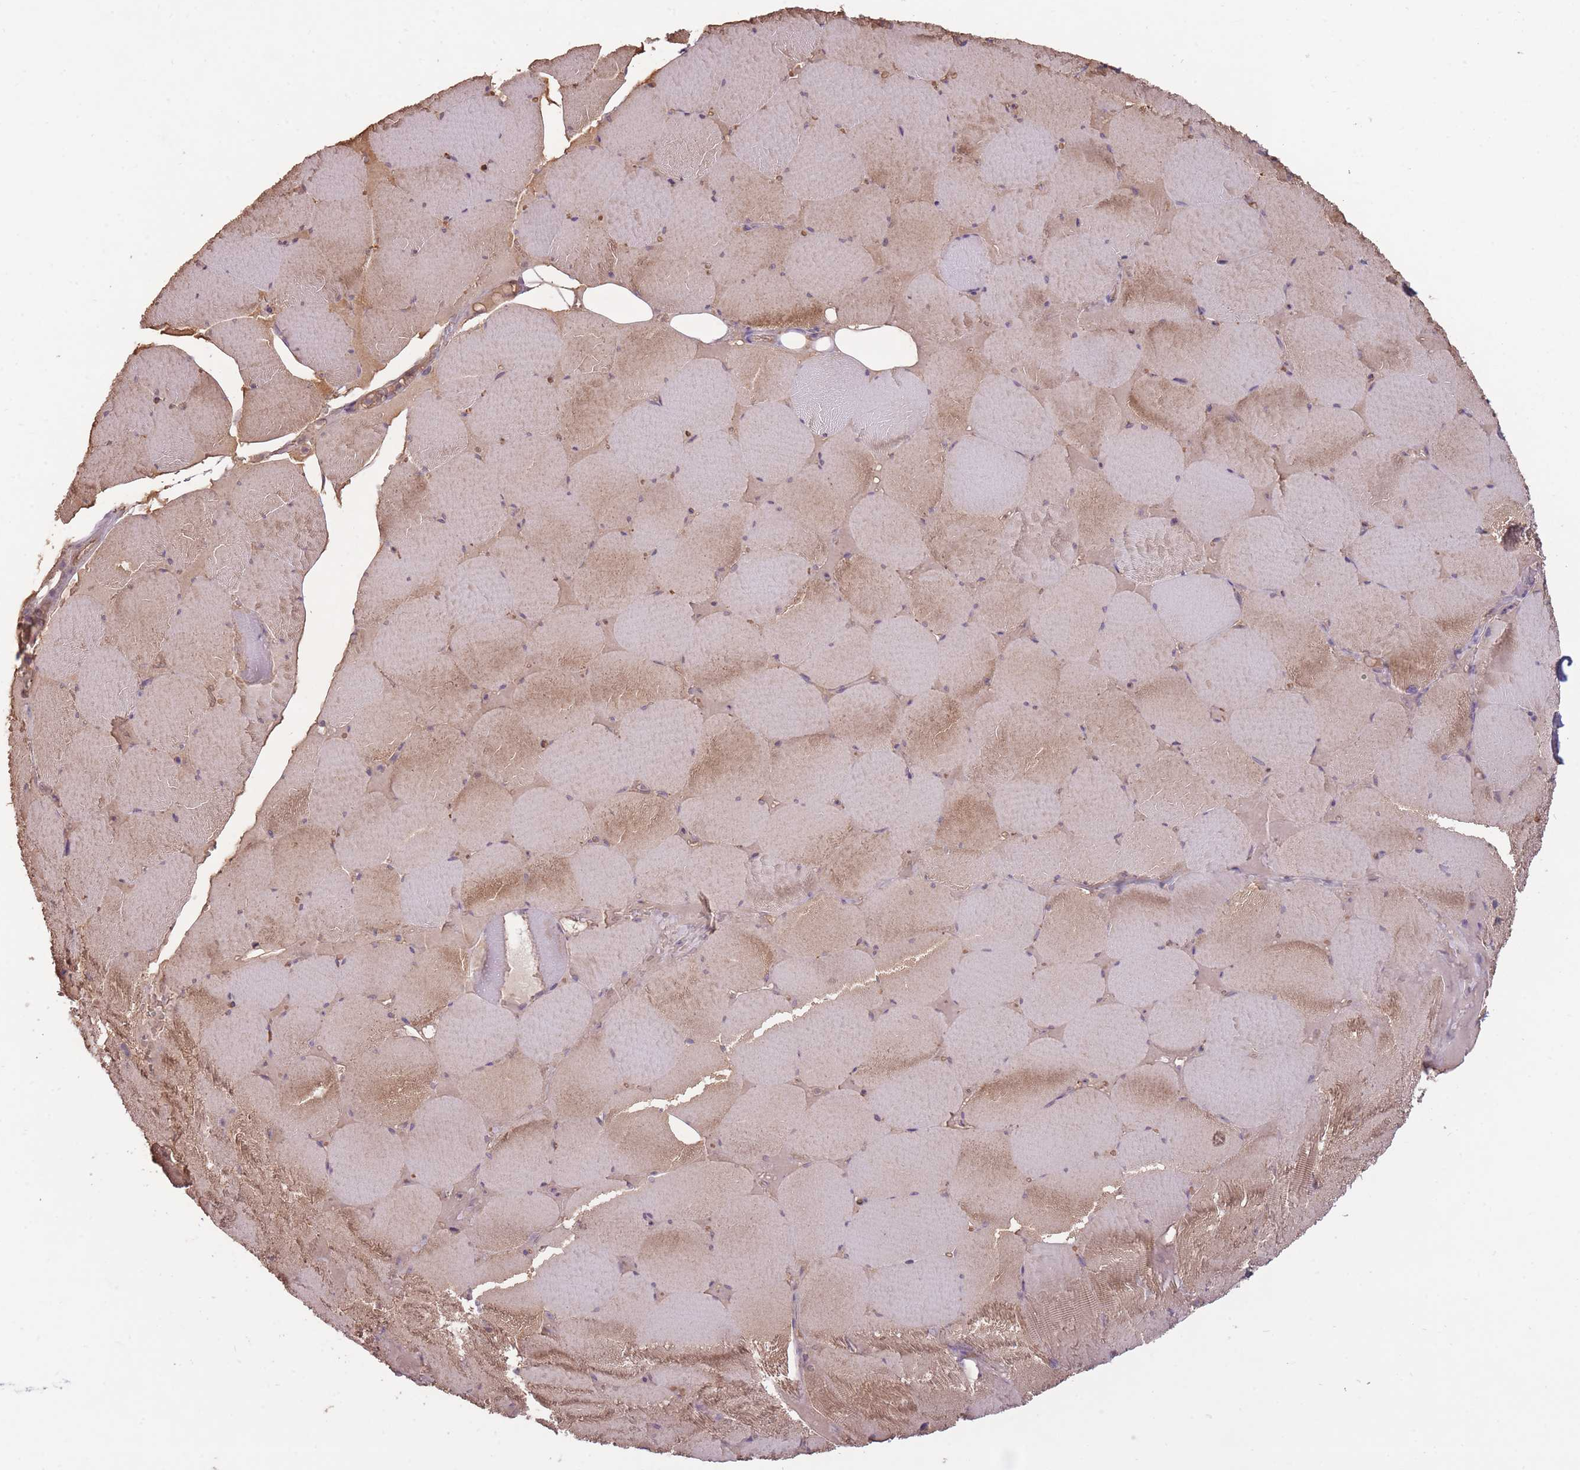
{"staining": {"intensity": "moderate", "quantity": "25%-75%", "location": "cytoplasmic/membranous"}, "tissue": "skeletal muscle", "cell_type": "Myocytes", "image_type": "normal", "snomed": [{"axis": "morphology", "description": "Normal tissue, NOS"}, {"axis": "topography", "description": "Skeletal muscle"}, {"axis": "topography", "description": "Head-Neck"}], "caption": "Approximately 25%-75% of myocytes in benign skeletal muscle demonstrate moderate cytoplasmic/membranous protein expression as visualized by brown immunohistochemical staining.", "gene": "LRATD2", "patient": {"sex": "male", "age": 66}}